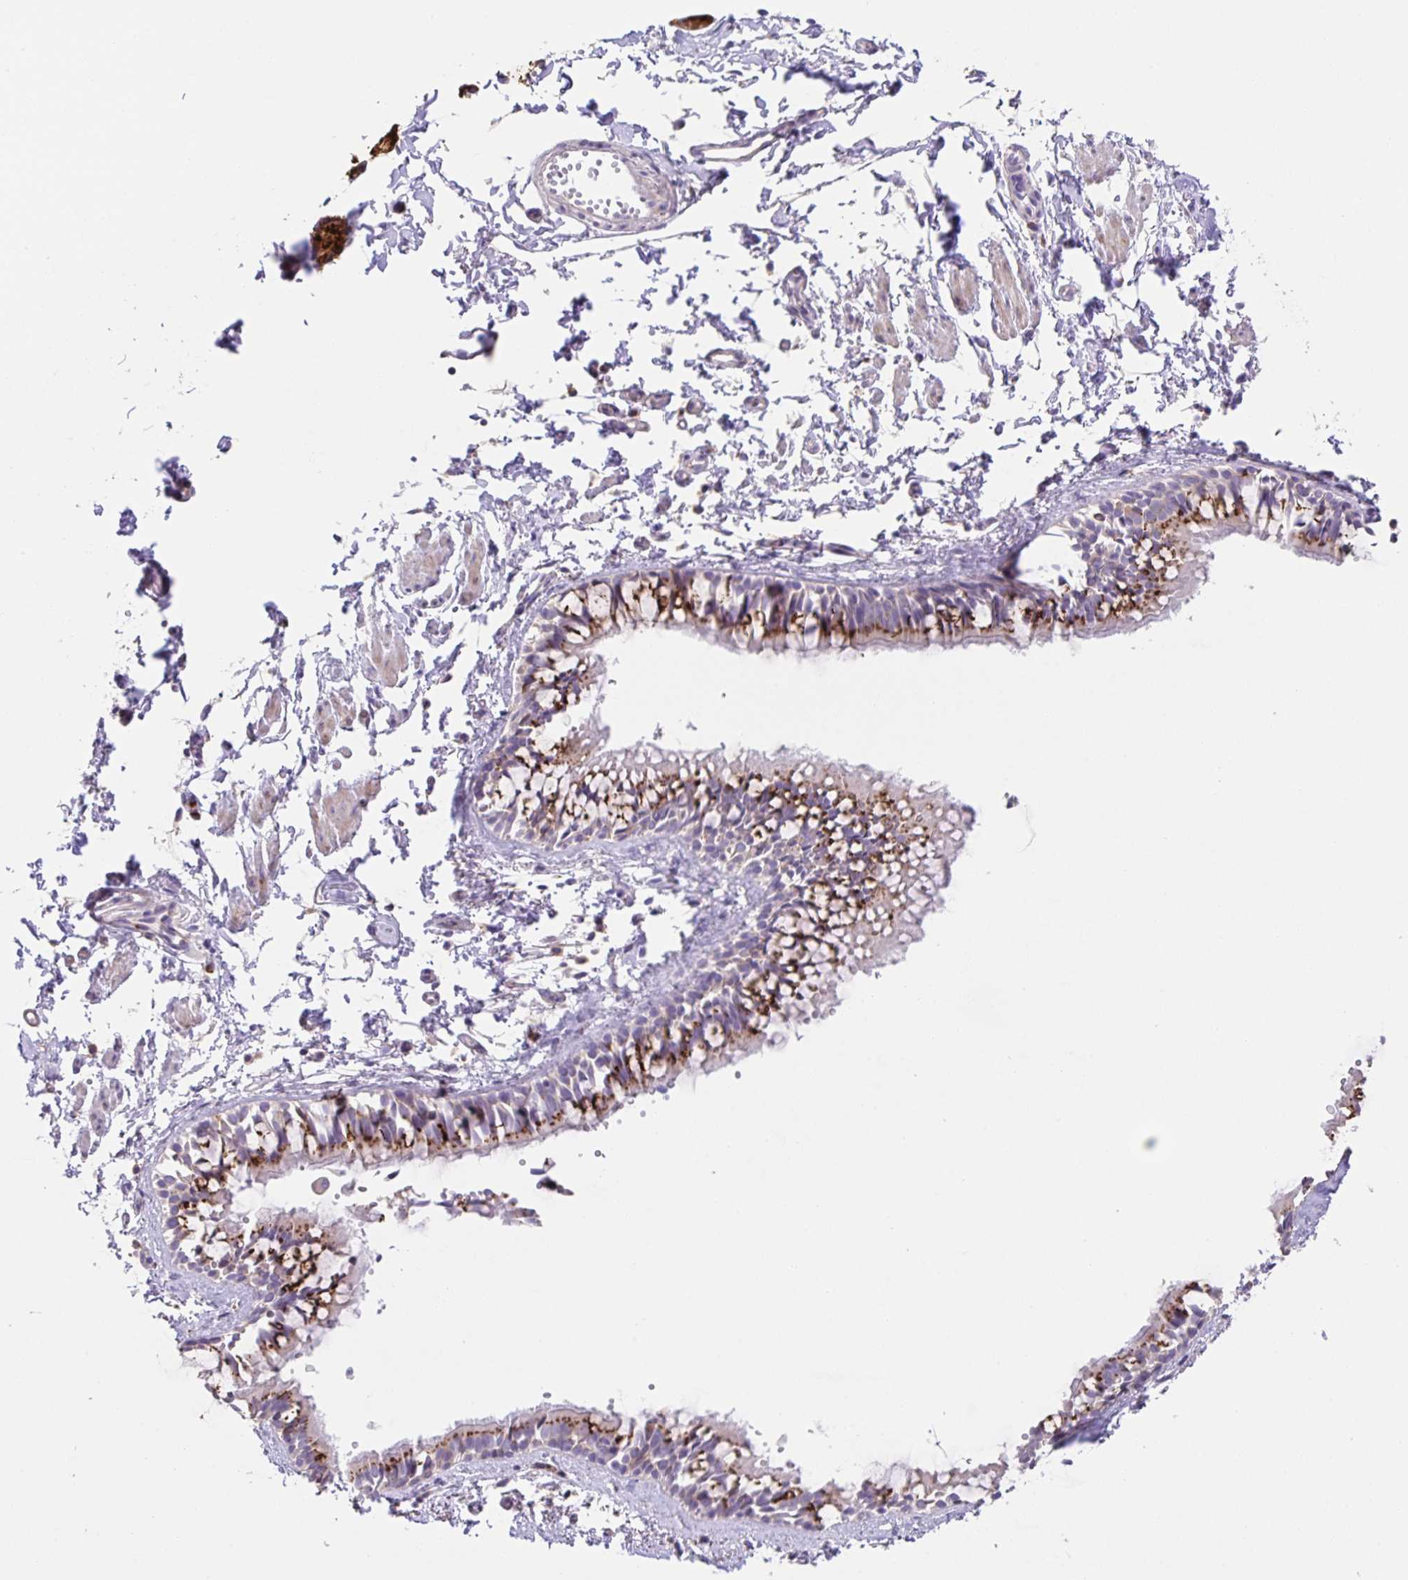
{"staining": {"intensity": "strong", "quantity": "25%-75%", "location": "cytoplasmic/membranous"}, "tissue": "bronchus", "cell_type": "Respiratory epithelial cells", "image_type": "normal", "snomed": [{"axis": "morphology", "description": "Normal tissue, NOS"}, {"axis": "topography", "description": "Bronchus"}], "caption": "Protein staining of normal bronchus exhibits strong cytoplasmic/membranous positivity in approximately 25%-75% of respiratory epithelial cells. (IHC, brightfield microscopy, high magnification).", "gene": "PRR36", "patient": {"sex": "female", "age": 59}}